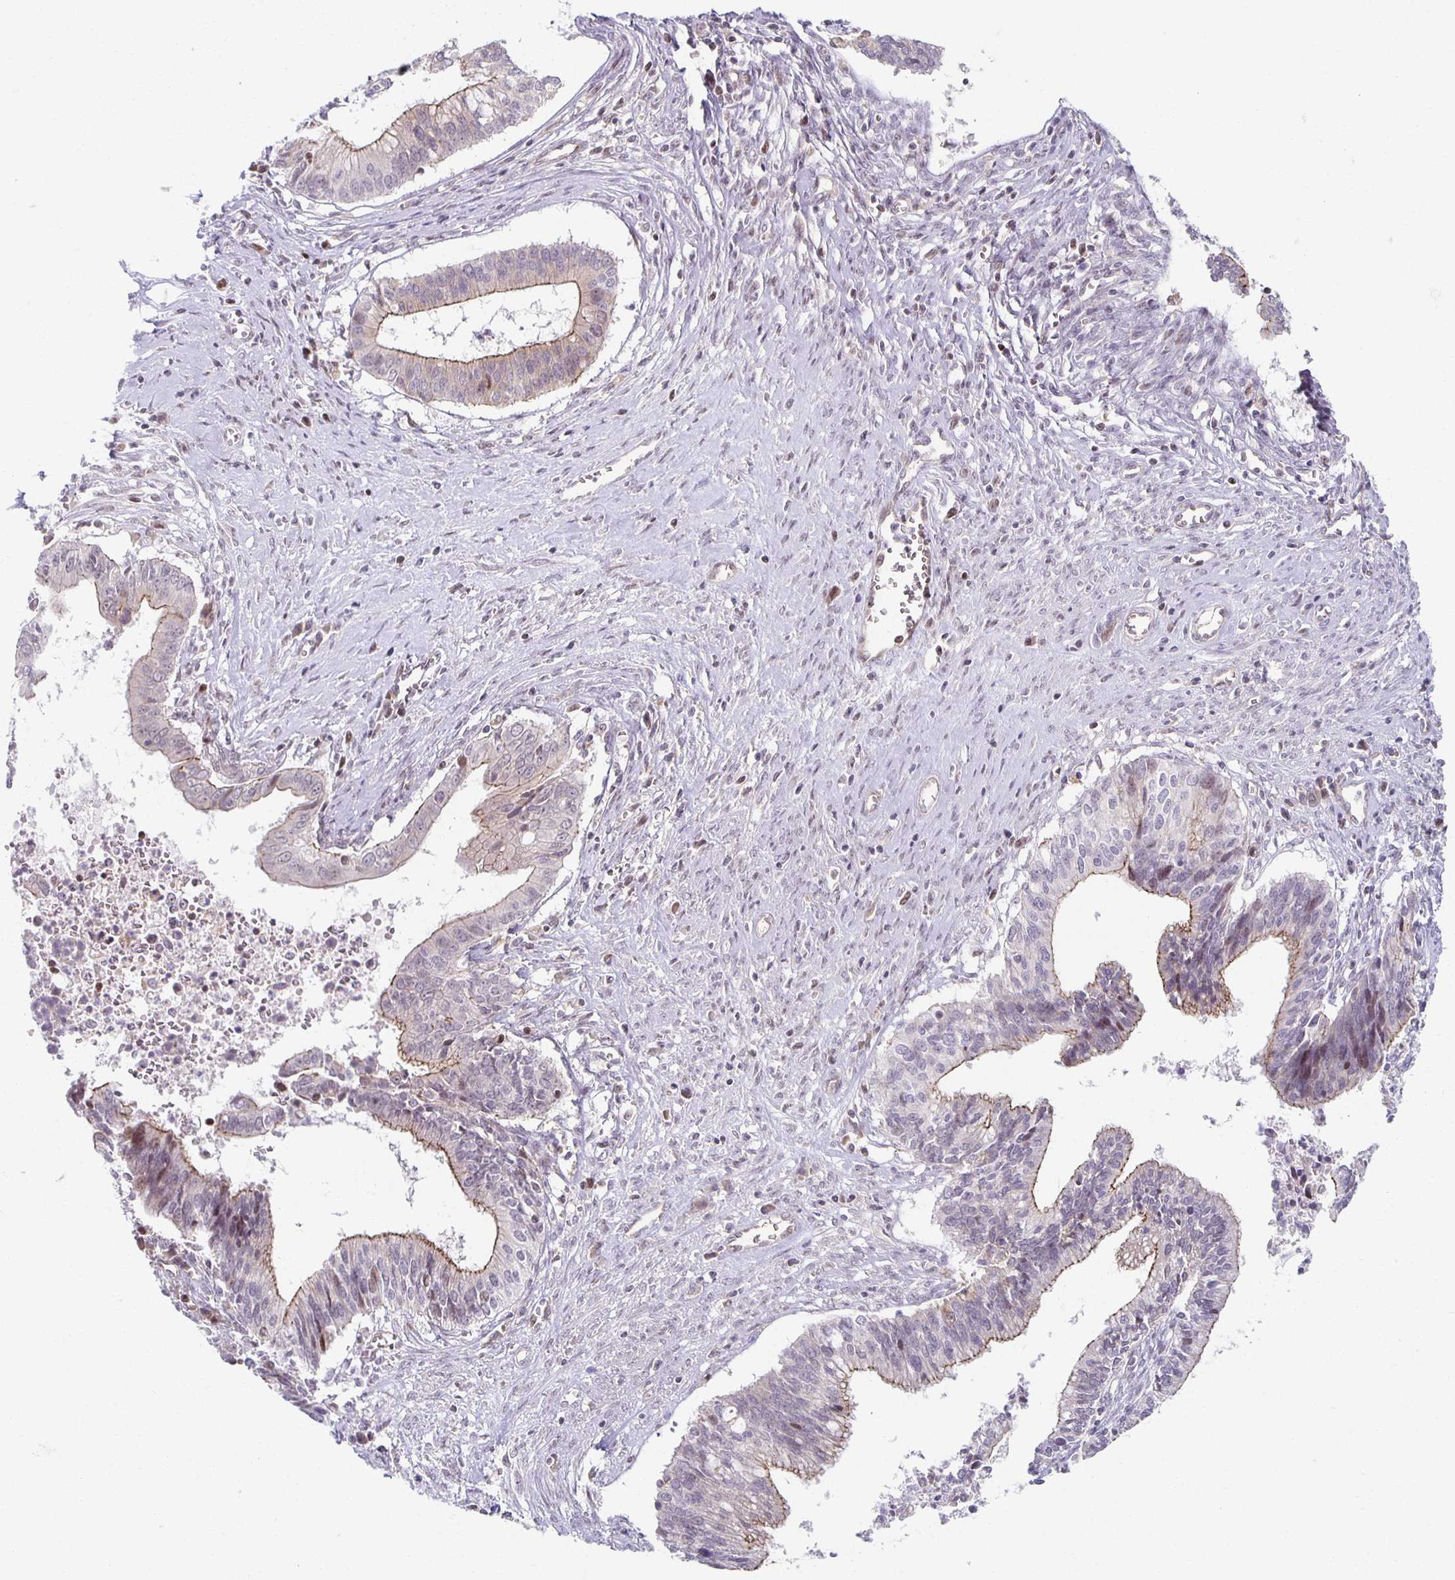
{"staining": {"intensity": "moderate", "quantity": "25%-75%", "location": "cytoplasmic/membranous"}, "tissue": "cervical cancer", "cell_type": "Tumor cells", "image_type": "cancer", "snomed": [{"axis": "morphology", "description": "Adenocarcinoma, NOS"}, {"axis": "topography", "description": "Cervix"}], "caption": "A histopathology image of cervical adenocarcinoma stained for a protein displays moderate cytoplasmic/membranous brown staining in tumor cells.", "gene": "HCFC1R1", "patient": {"sex": "female", "age": 44}}